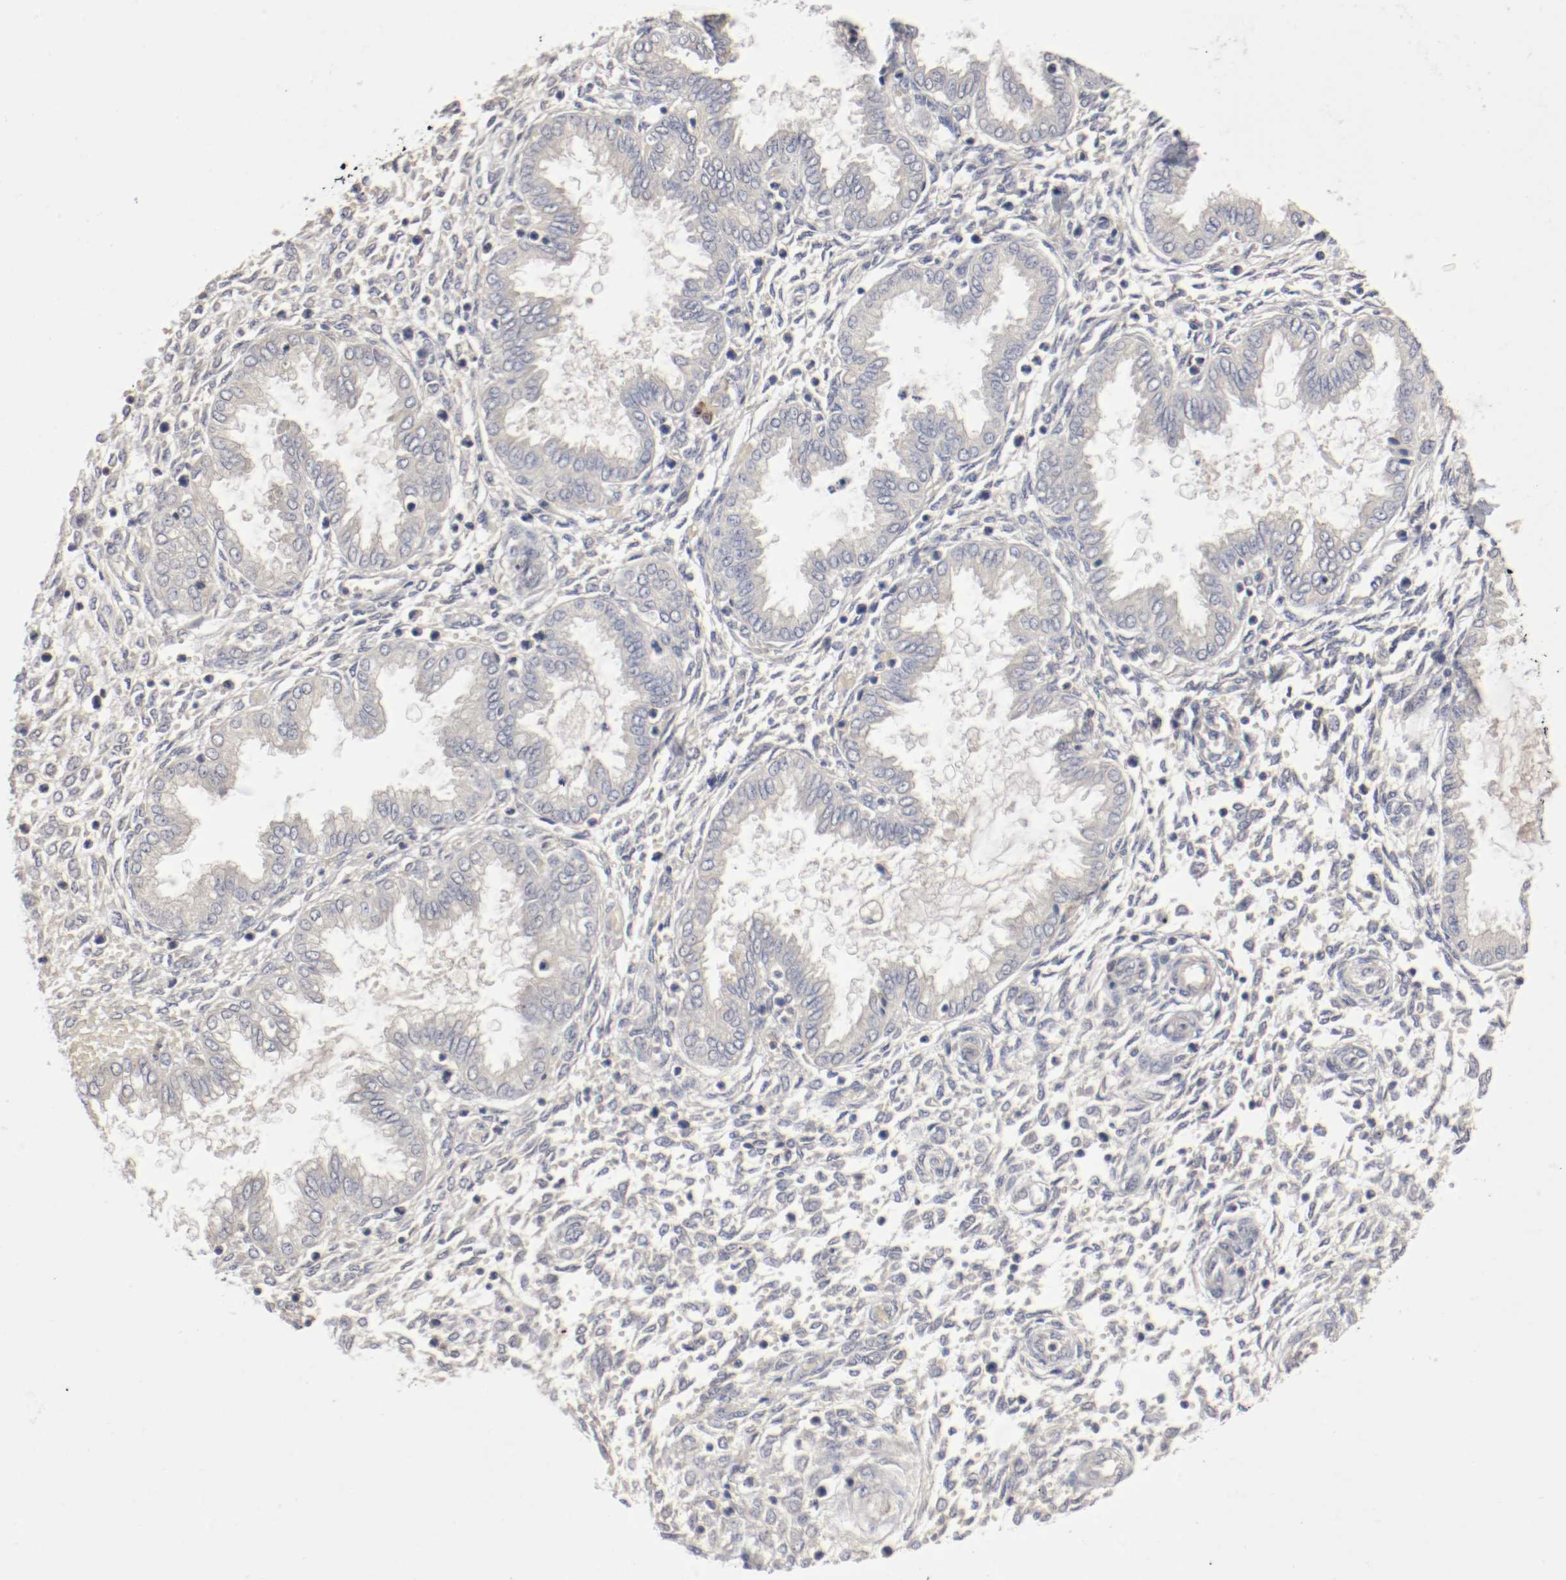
{"staining": {"intensity": "negative", "quantity": "none", "location": "none"}, "tissue": "endometrium", "cell_type": "Cells in endometrial stroma", "image_type": "normal", "snomed": [{"axis": "morphology", "description": "Normal tissue, NOS"}, {"axis": "topography", "description": "Endometrium"}], "caption": "Immunohistochemistry photomicrograph of normal endometrium: human endometrium stained with DAB (3,3'-diaminobenzidine) demonstrates no significant protein staining in cells in endometrial stroma. (Brightfield microscopy of DAB immunohistochemistry at high magnification).", "gene": "REN", "patient": {"sex": "female", "age": 33}}